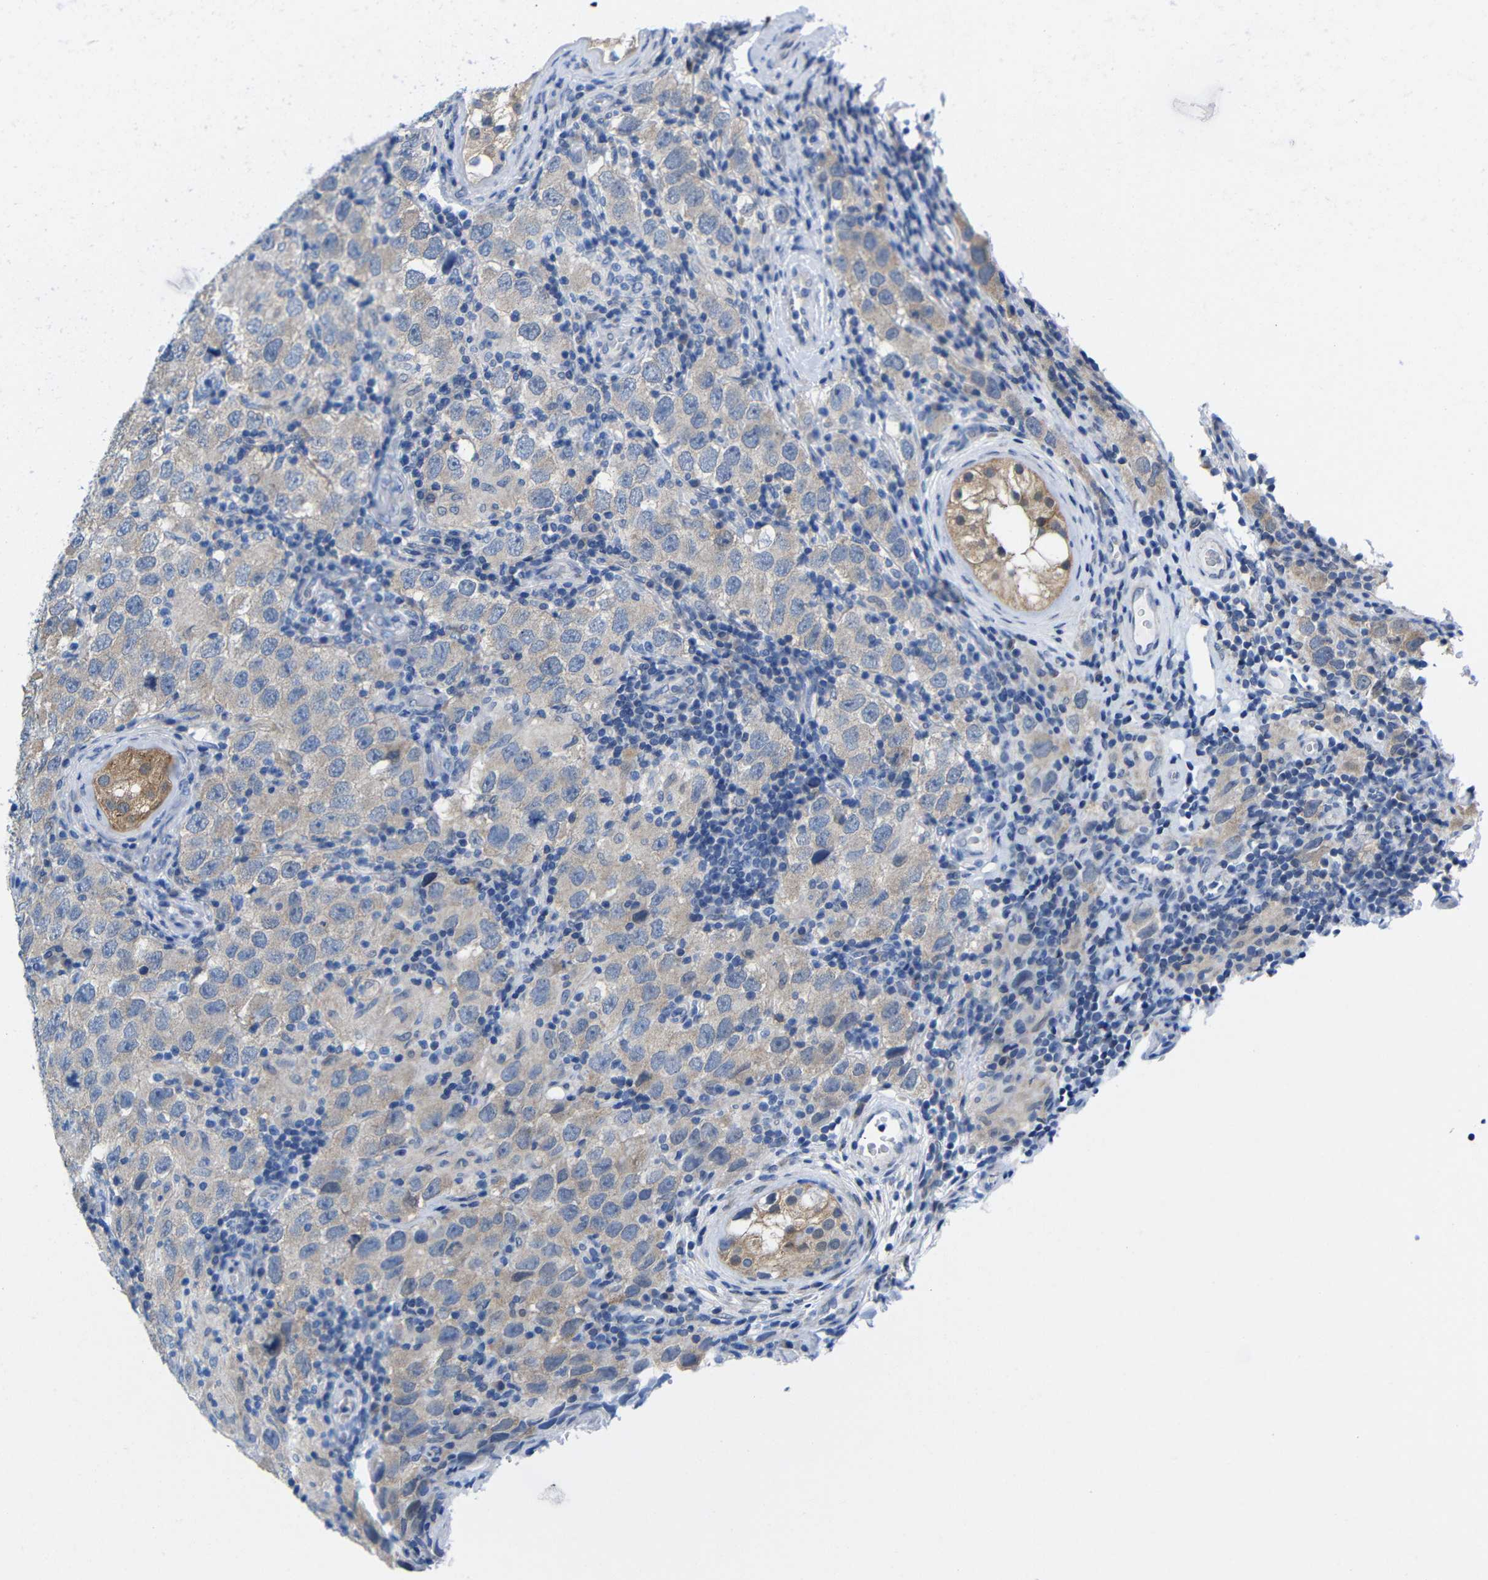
{"staining": {"intensity": "weak", "quantity": ">75%", "location": "cytoplasmic/membranous"}, "tissue": "testis cancer", "cell_type": "Tumor cells", "image_type": "cancer", "snomed": [{"axis": "morphology", "description": "Carcinoma, Embryonal, NOS"}, {"axis": "topography", "description": "Testis"}], "caption": "The micrograph reveals staining of embryonal carcinoma (testis), revealing weak cytoplasmic/membranous protein positivity (brown color) within tumor cells.", "gene": "PEBP1", "patient": {"sex": "male", "age": 21}}